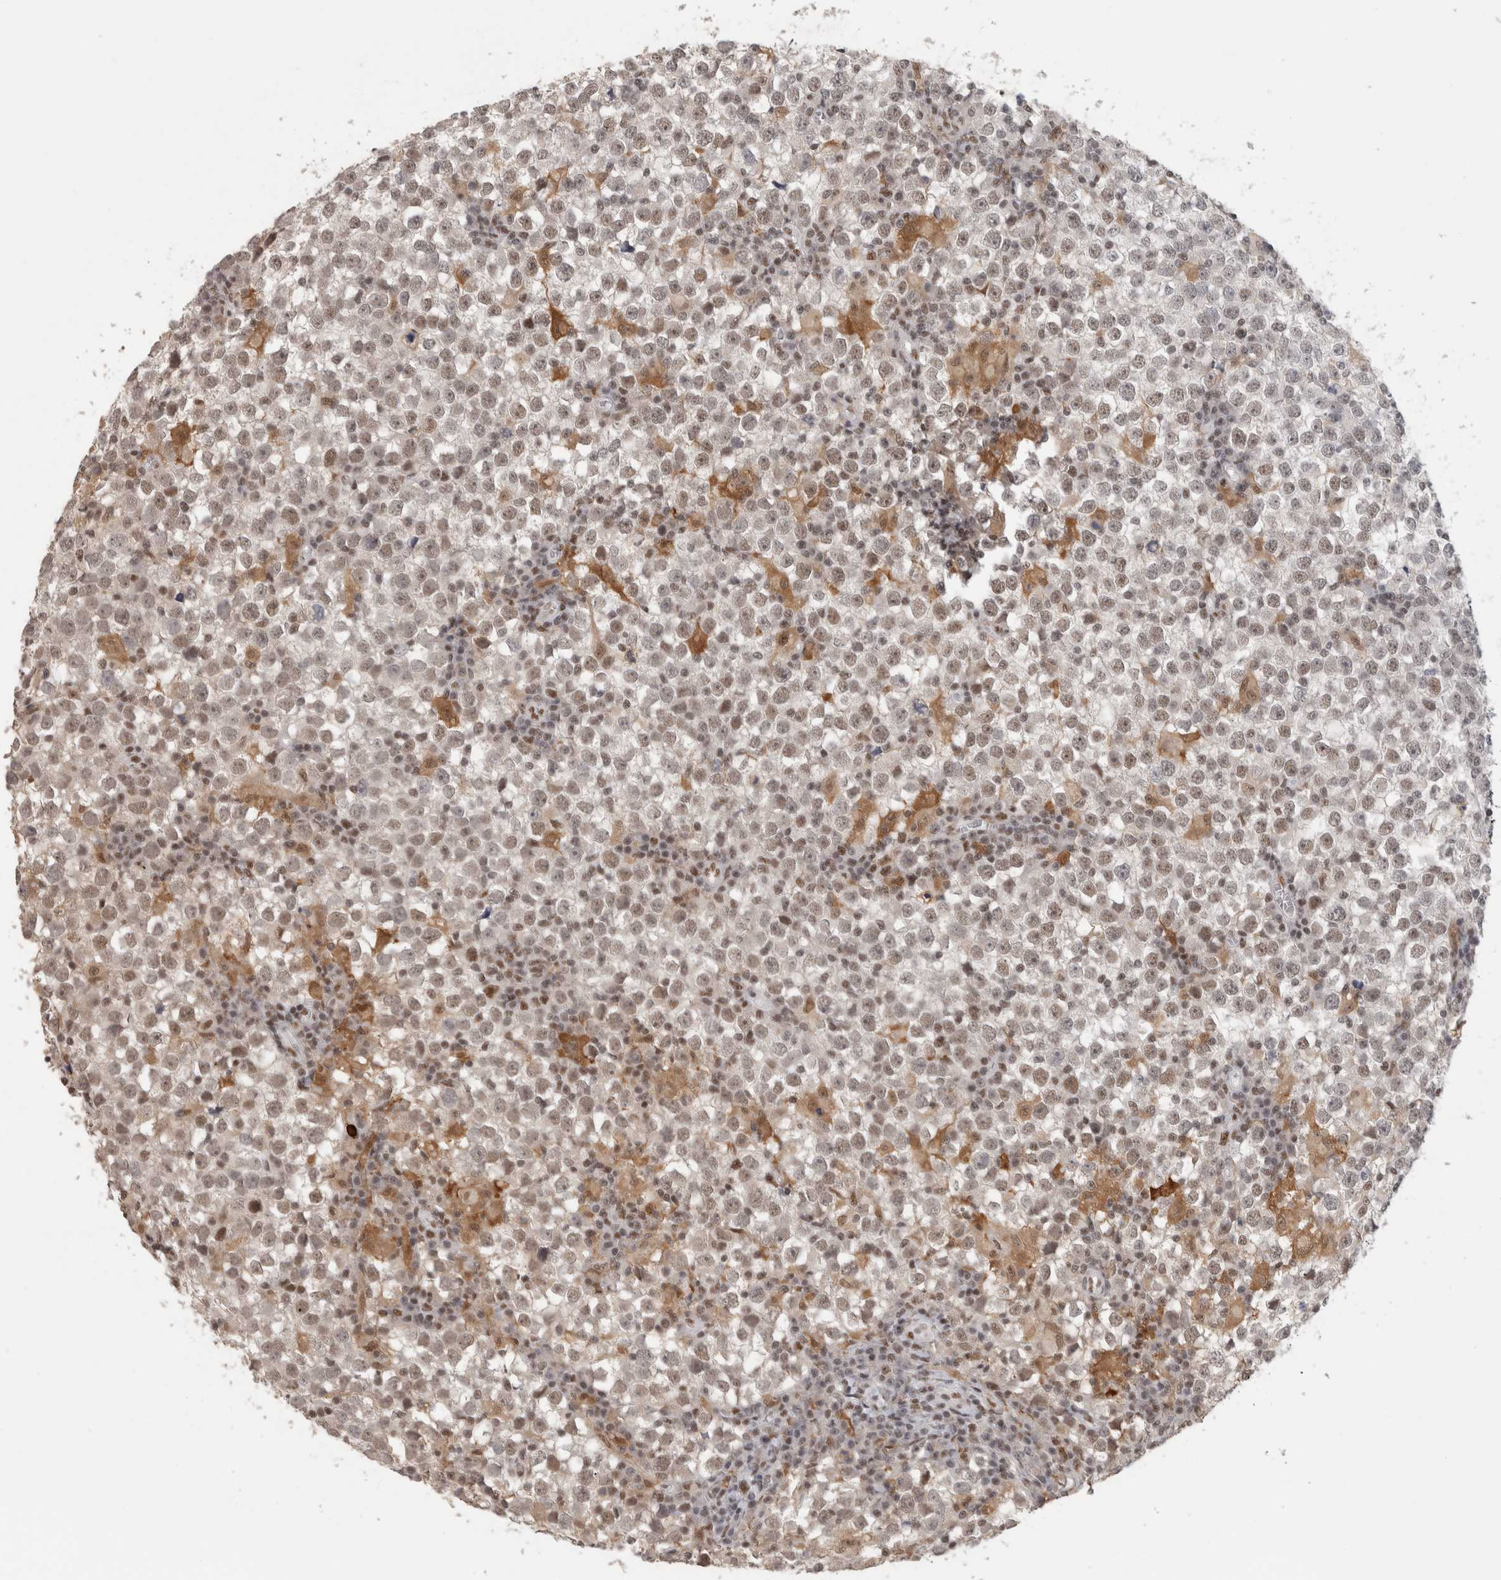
{"staining": {"intensity": "weak", "quantity": "25%-75%", "location": "nuclear"}, "tissue": "testis cancer", "cell_type": "Tumor cells", "image_type": "cancer", "snomed": [{"axis": "morphology", "description": "Seminoma, NOS"}, {"axis": "topography", "description": "Testis"}], "caption": "DAB immunohistochemical staining of human testis cancer demonstrates weak nuclear protein expression in about 25%-75% of tumor cells. The protein of interest is stained brown, and the nuclei are stained in blue (DAB IHC with brightfield microscopy, high magnification).", "gene": "ZNF830", "patient": {"sex": "male", "age": 65}}